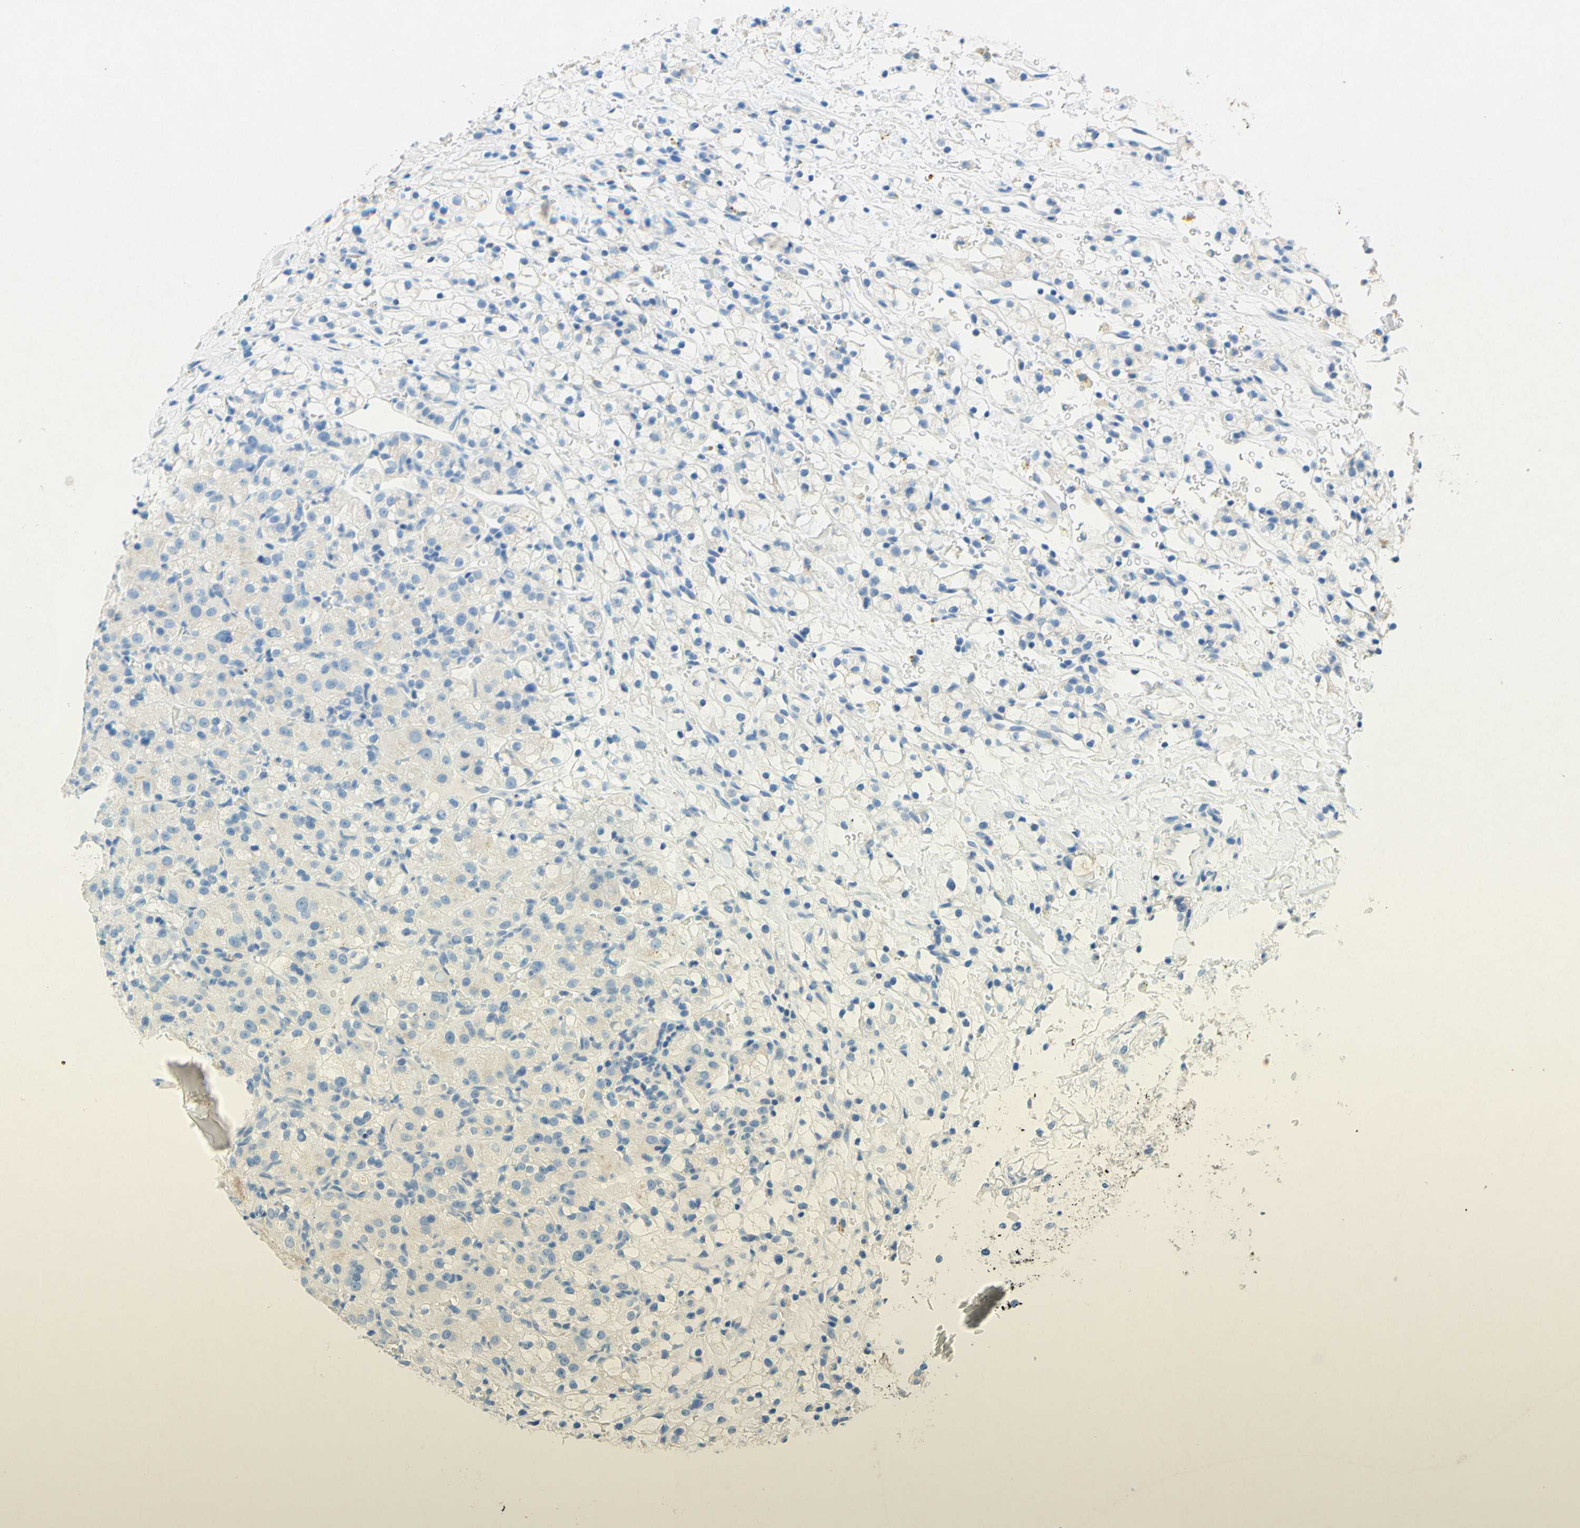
{"staining": {"intensity": "negative", "quantity": "none", "location": "none"}, "tissue": "renal cancer", "cell_type": "Tumor cells", "image_type": "cancer", "snomed": [{"axis": "morphology", "description": "Adenocarcinoma, NOS"}, {"axis": "topography", "description": "Kidney"}], "caption": "Immunohistochemistry (IHC) micrograph of renal cancer stained for a protein (brown), which exhibits no positivity in tumor cells.", "gene": "SLC46A1", "patient": {"sex": "male", "age": 61}}